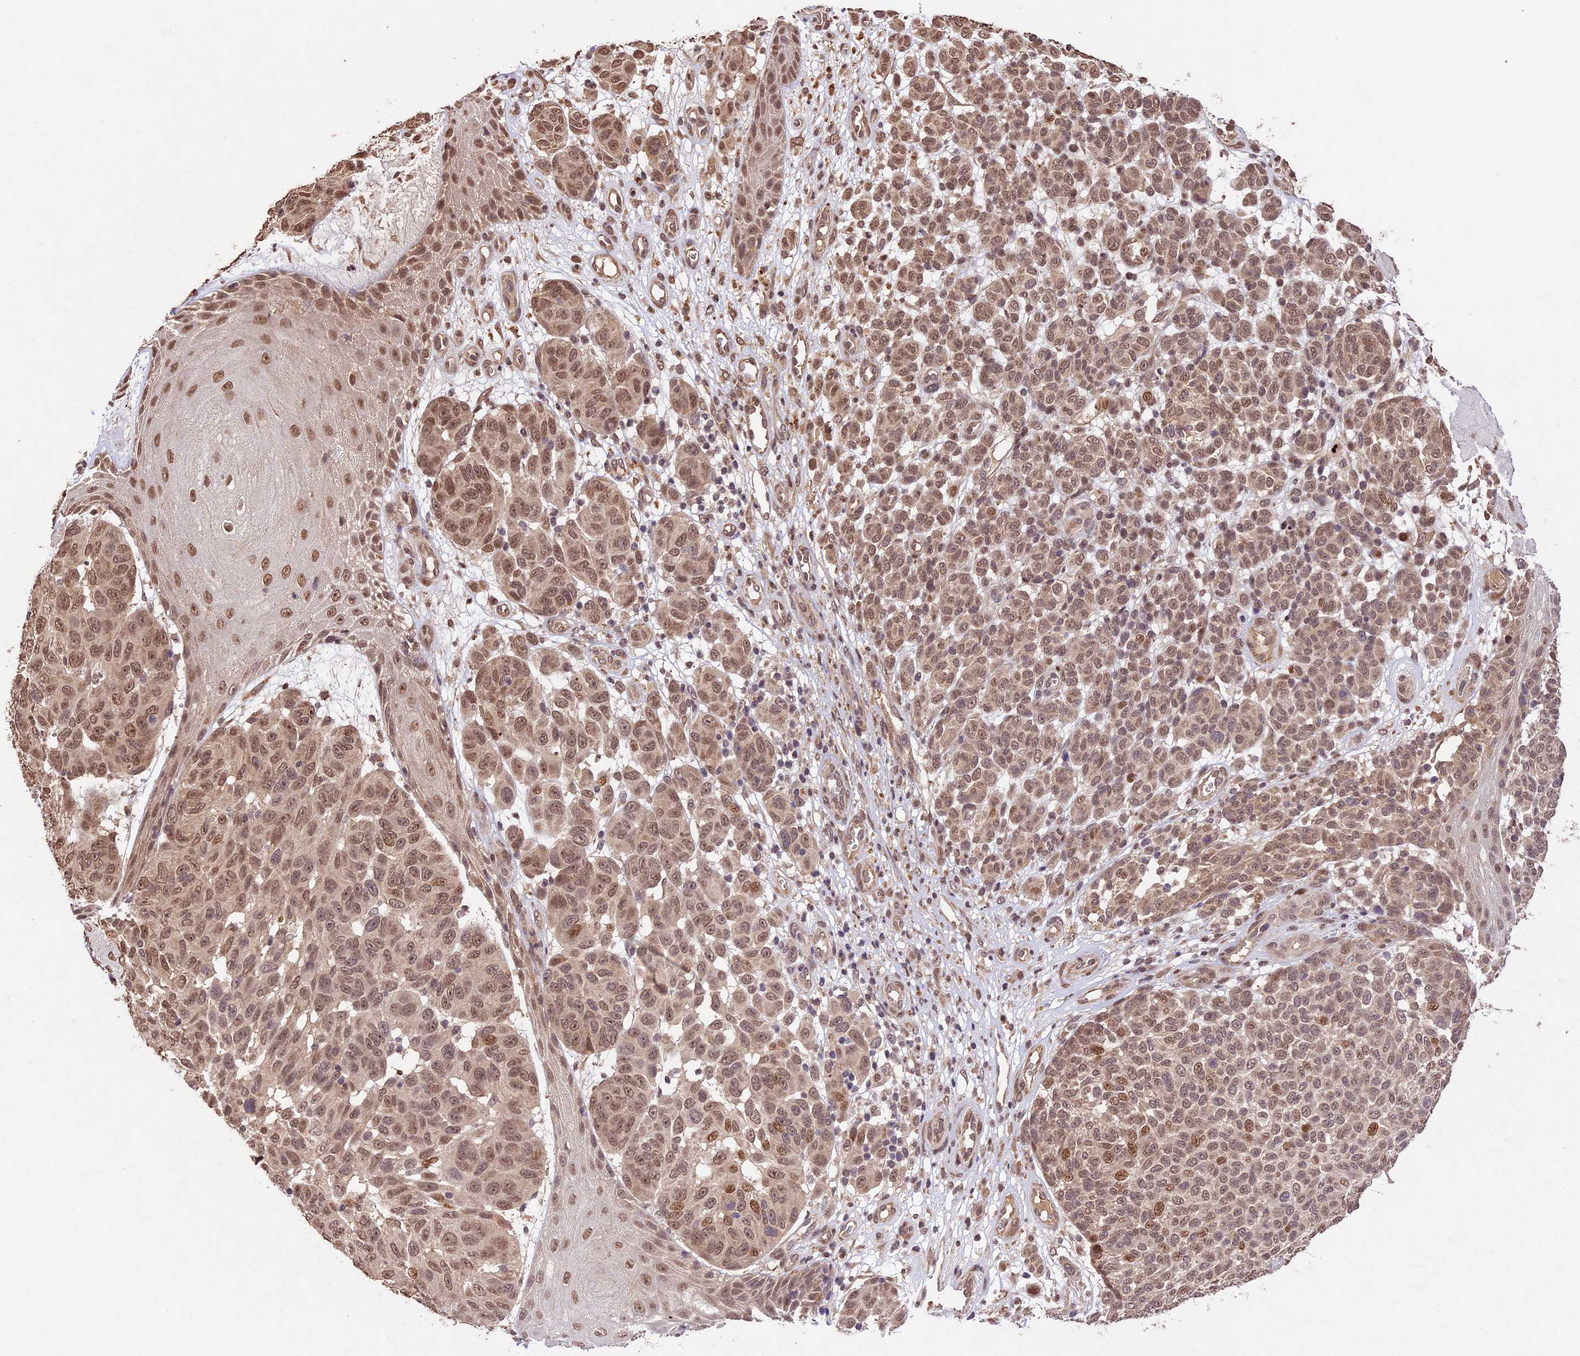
{"staining": {"intensity": "moderate", "quantity": ">75%", "location": "cytoplasmic/membranous,nuclear"}, "tissue": "melanoma", "cell_type": "Tumor cells", "image_type": "cancer", "snomed": [{"axis": "morphology", "description": "Malignant melanoma, NOS"}, {"axis": "topography", "description": "Skin"}], "caption": "Human melanoma stained with a protein marker exhibits moderate staining in tumor cells.", "gene": "CDKN2AIP", "patient": {"sex": "male", "age": 49}}